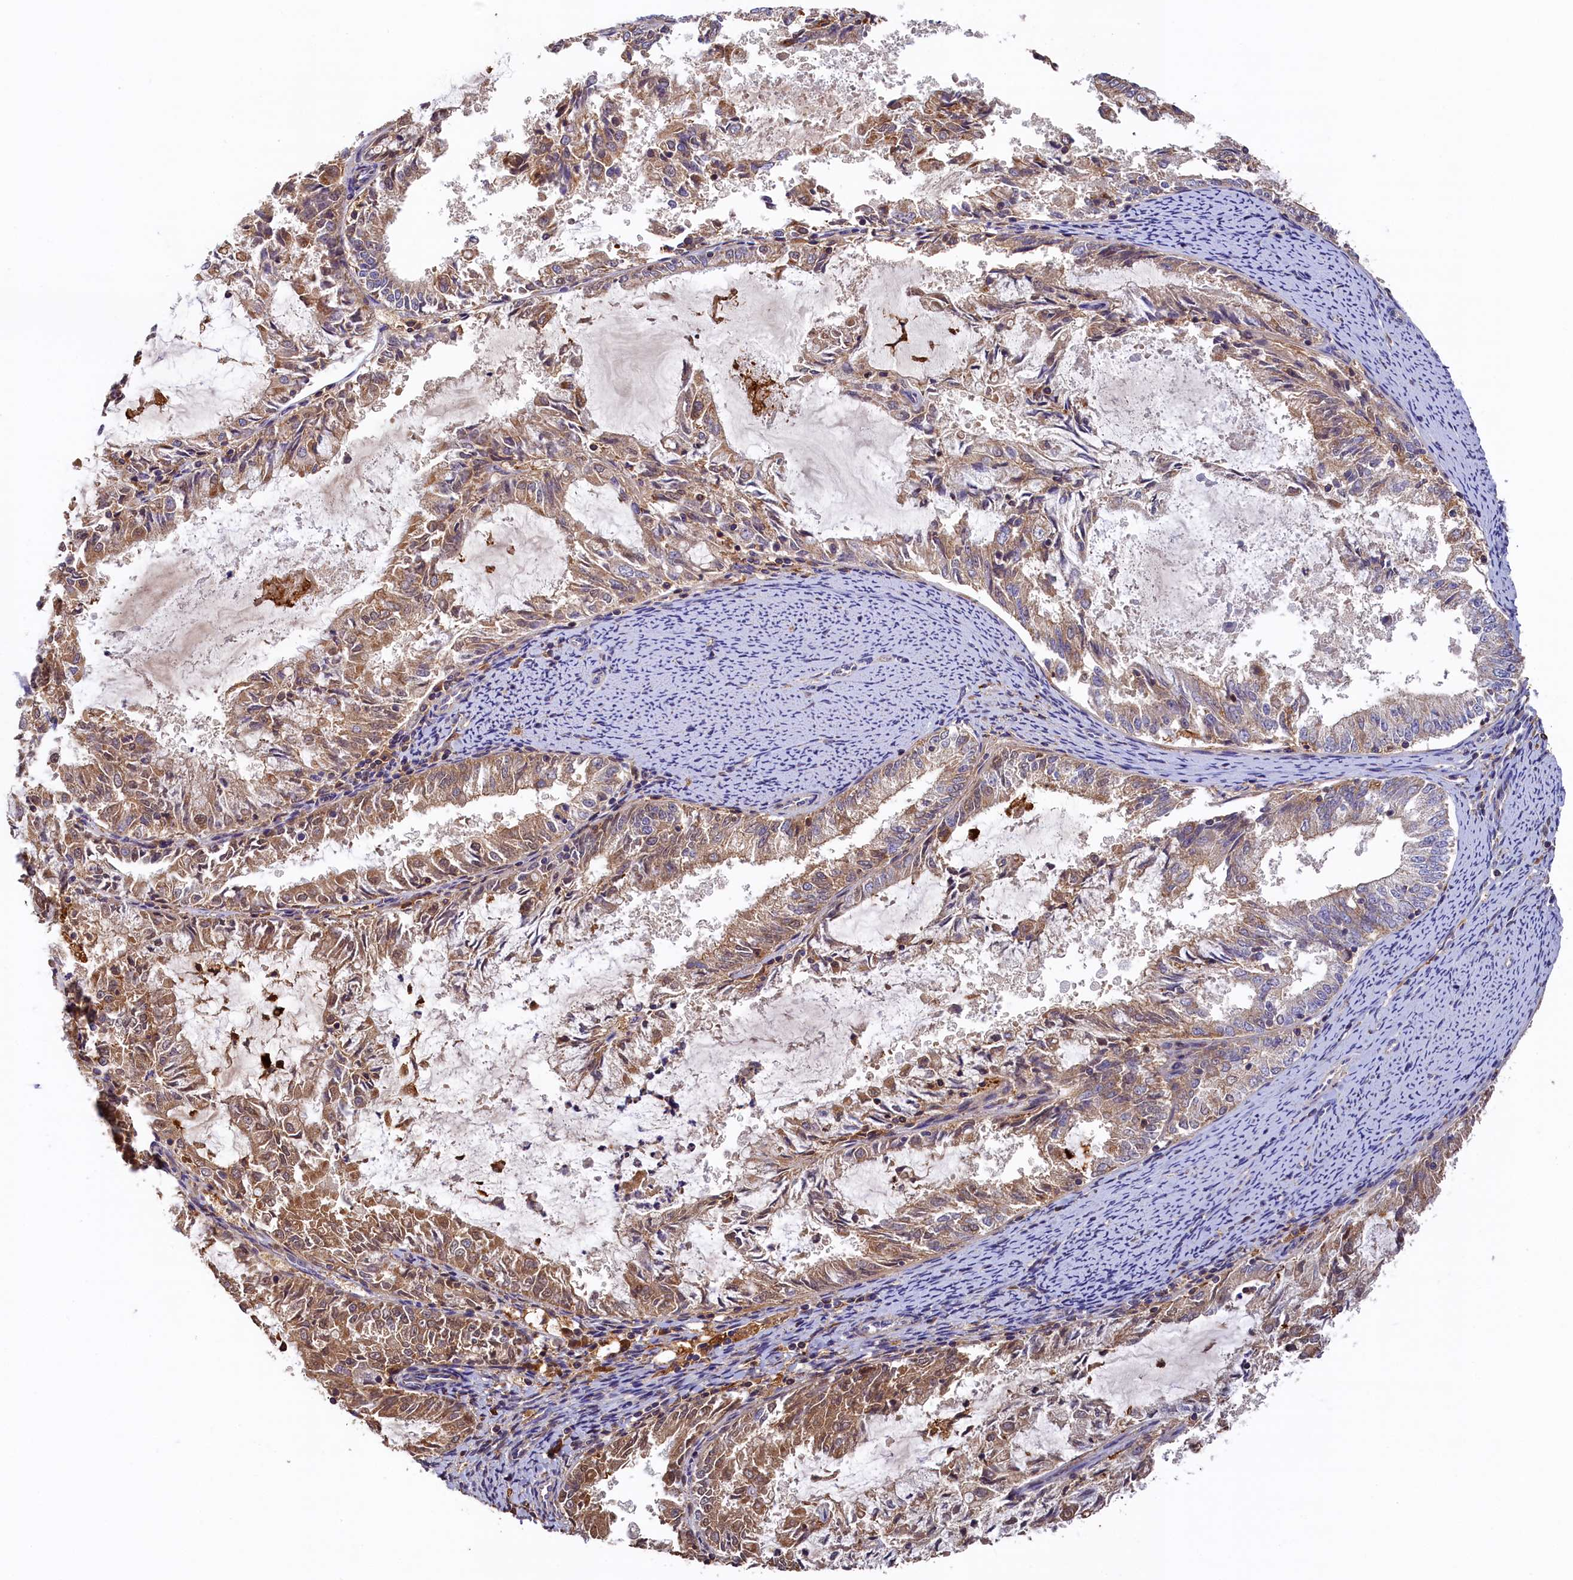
{"staining": {"intensity": "weak", "quantity": "25%-75%", "location": "cytoplasmic/membranous"}, "tissue": "endometrial cancer", "cell_type": "Tumor cells", "image_type": "cancer", "snomed": [{"axis": "morphology", "description": "Adenocarcinoma, NOS"}, {"axis": "topography", "description": "Endometrium"}], "caption": "DAB immunohistochemical staining of human endometrial cancer (adenocarcinoma) reveals weak cytoplasmic/membranous protein staining in about 25%-75% of tumor cells. (DAB (3,3'-diaminobenzidine) IHC with brightfield microscopy, high magnification).", "gene": "SEC31B", "patient": {"sex": "female", "age": 57}}